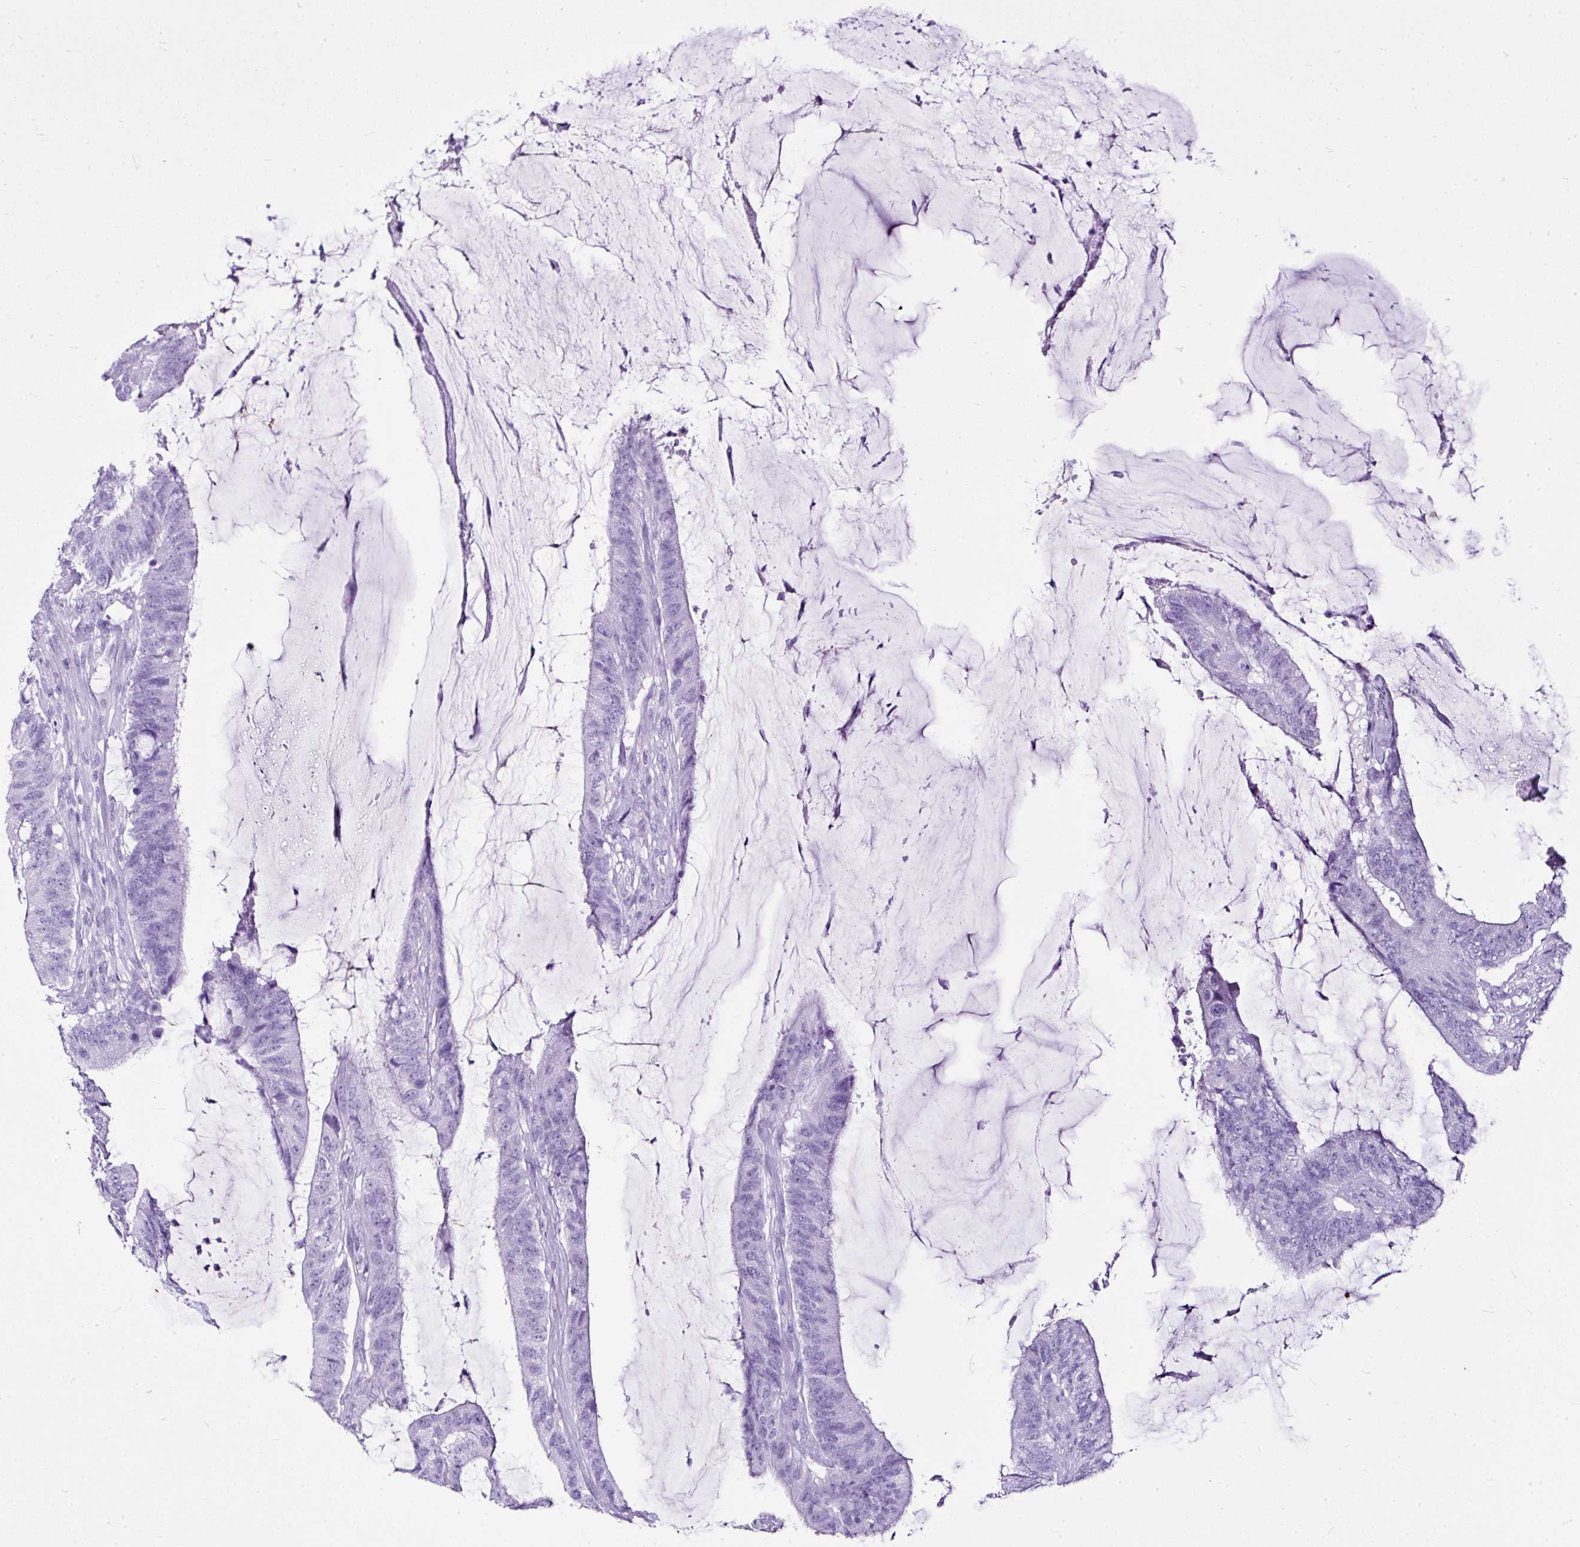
{"staining": {"intensity": "negative", "quantity": "none", "location": "none"}, "tissue": "colorectal cancer", "cell_type": "Tumor cells", "image_type": "cancer", "snomed": [{"axis": "morphology", "description": "Adenocarcinoma, NOS"}, {"axis": "topography", "description": "Colon"}], "caption": "DAB immunohistochemical staining of human colorectal adenocarcinoma exhibits no significant expression in tumor cells.", "gene": "NTS", "patient": {"sex": "female", "age": 43}}